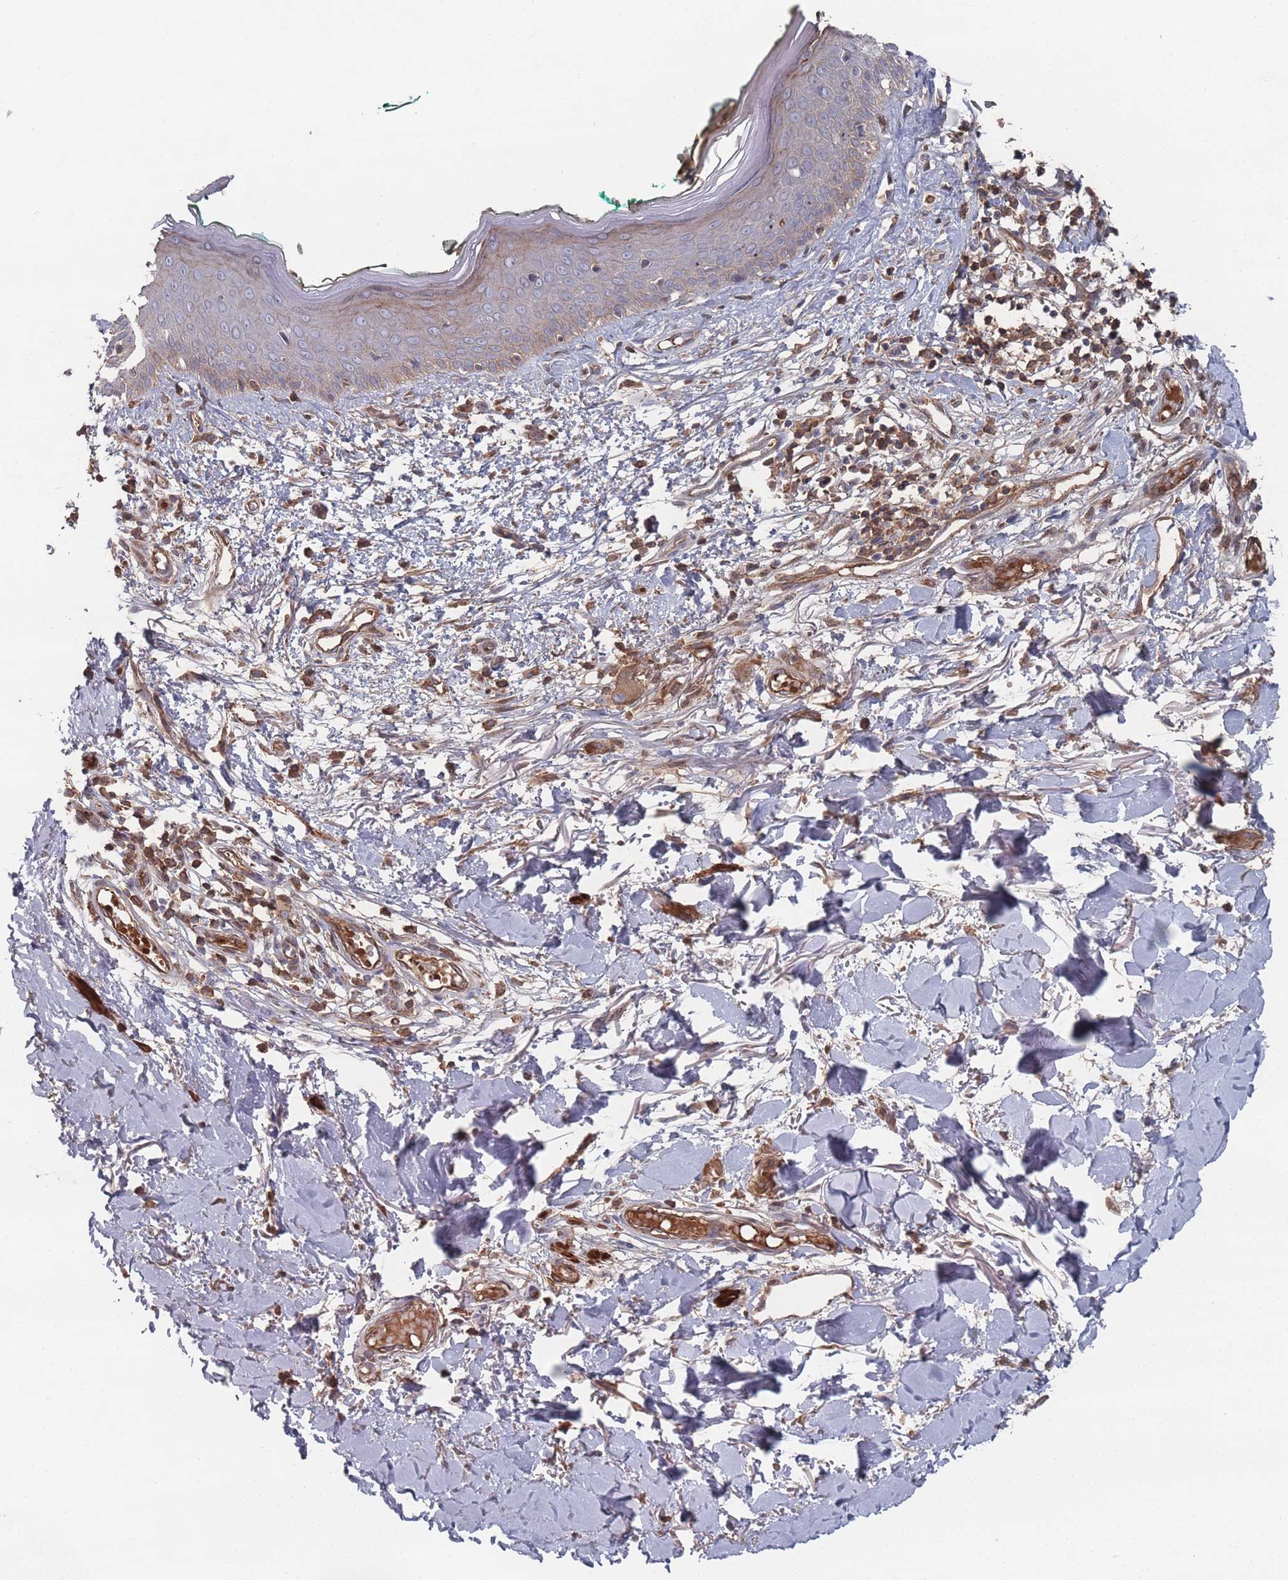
{"staining": {"intensity": "moderate", "quantity": ">75%", "location": "cytoplasmic/membranous"}, "tissue": "skin", "cell_type": "Fibroblasts", "image_type": "normal", "snomed": [{"axis": "morphology", "description": "Normal tissue, NOS"}, {"axis": "morphology", "description": "Malignant melanoma, NOS"}, {"axis": "topography", "description": "Skin"}], "caption": "Skin stained with IHC demonstrates moderate cytoplasmic/membranous expression in approximately >75% of fibroblasts.", "gene": "PLEKHA4", "patient": {"sex": "male", "age": 62}}